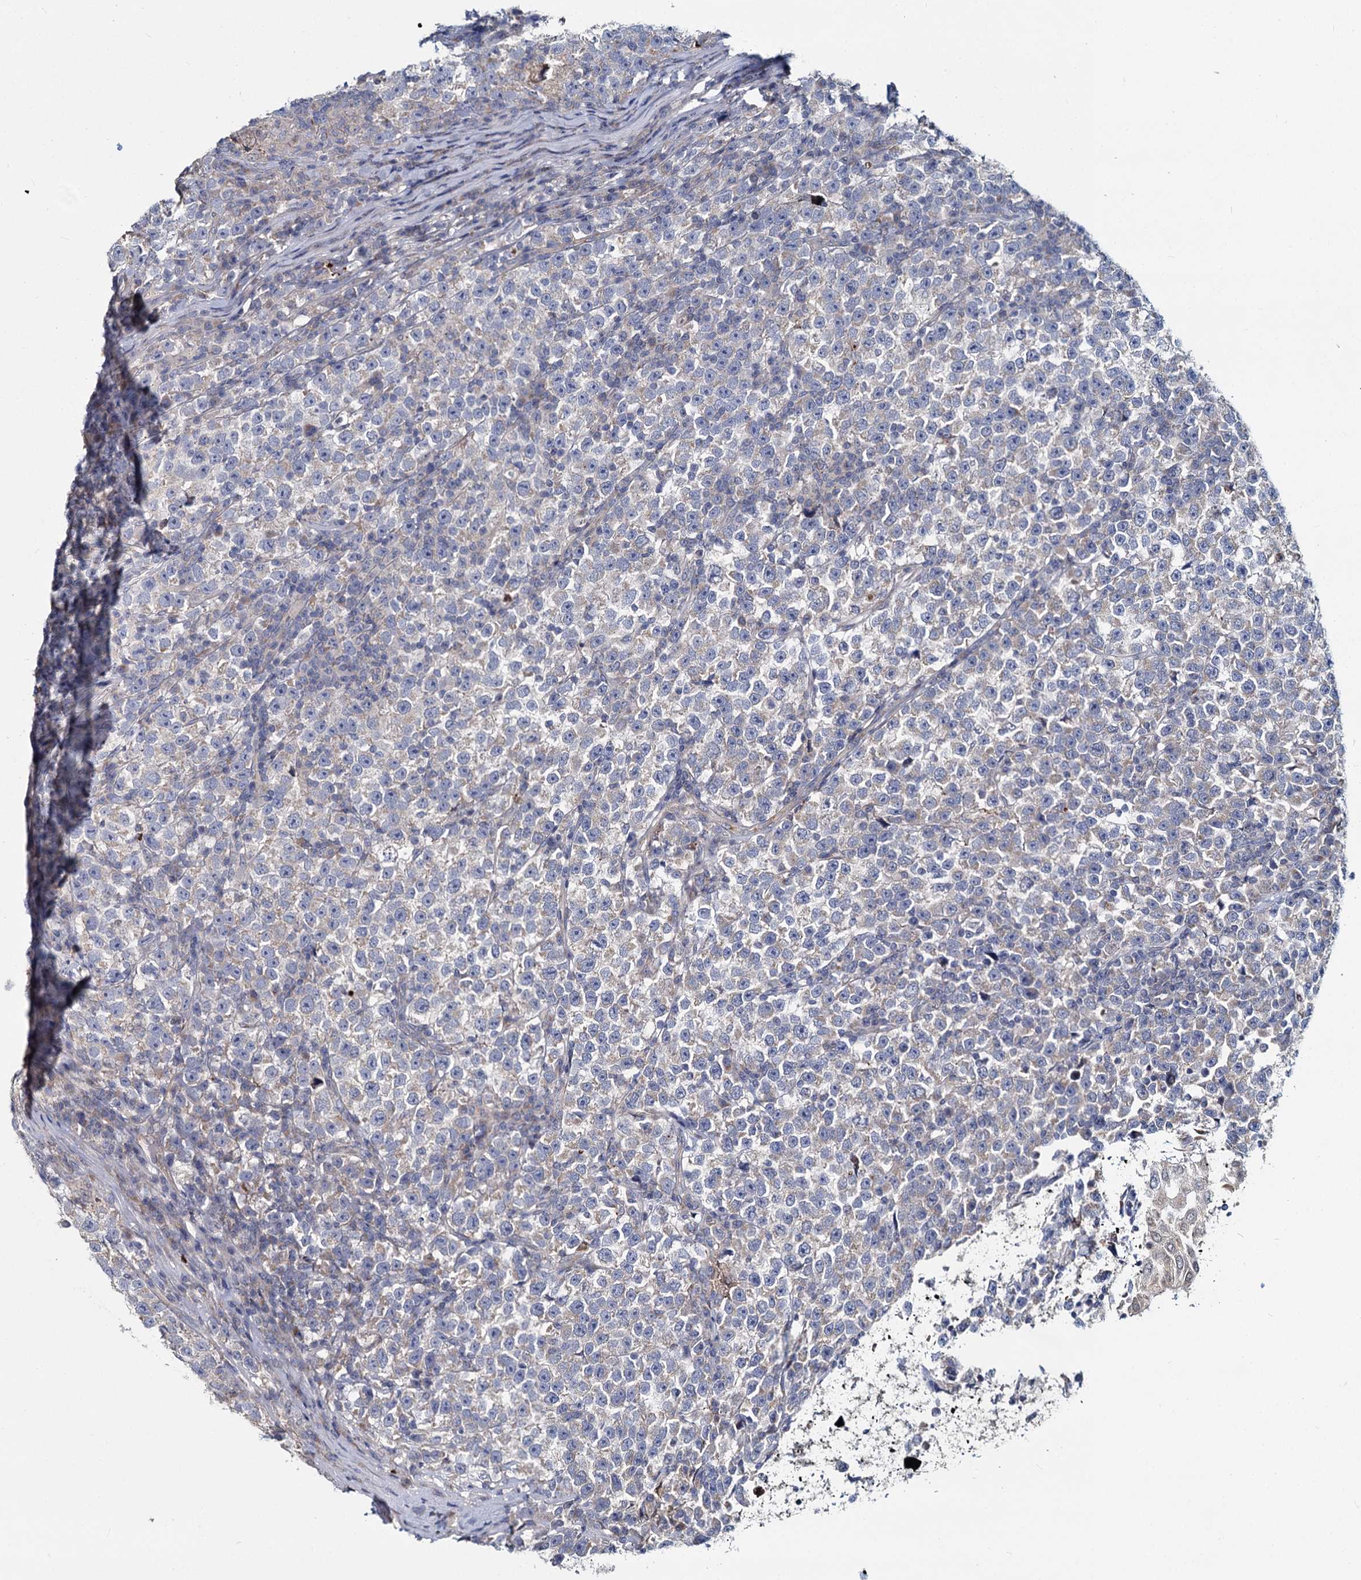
{"staining": {"intensity": "weak", "quantity": "25%-75%", "location": "cytoplasmic/membranous"}, "tissue": "testis cancer", "cell_type": "Tumor cells", "image_type": "cancer", "snomed": [{"axis": "morphology", "description": "Normal tissue, NOS"}, {"axis": "morphology", "description": "Seminoma, NOS"}, {"axis": "topography", "description": "Testis"}], "caption": "IHC photomicrograph of neoplastic tissue: testis cancer stained using IHC reveals low levels of weak protein expression localized specifically in the cytoplasmic/membranous of tumor cells, appearing as a cytoplasmic/membranous brown color.", "gene": "DCUN1D2", "patient": {"sex": "male", "age": 43}}